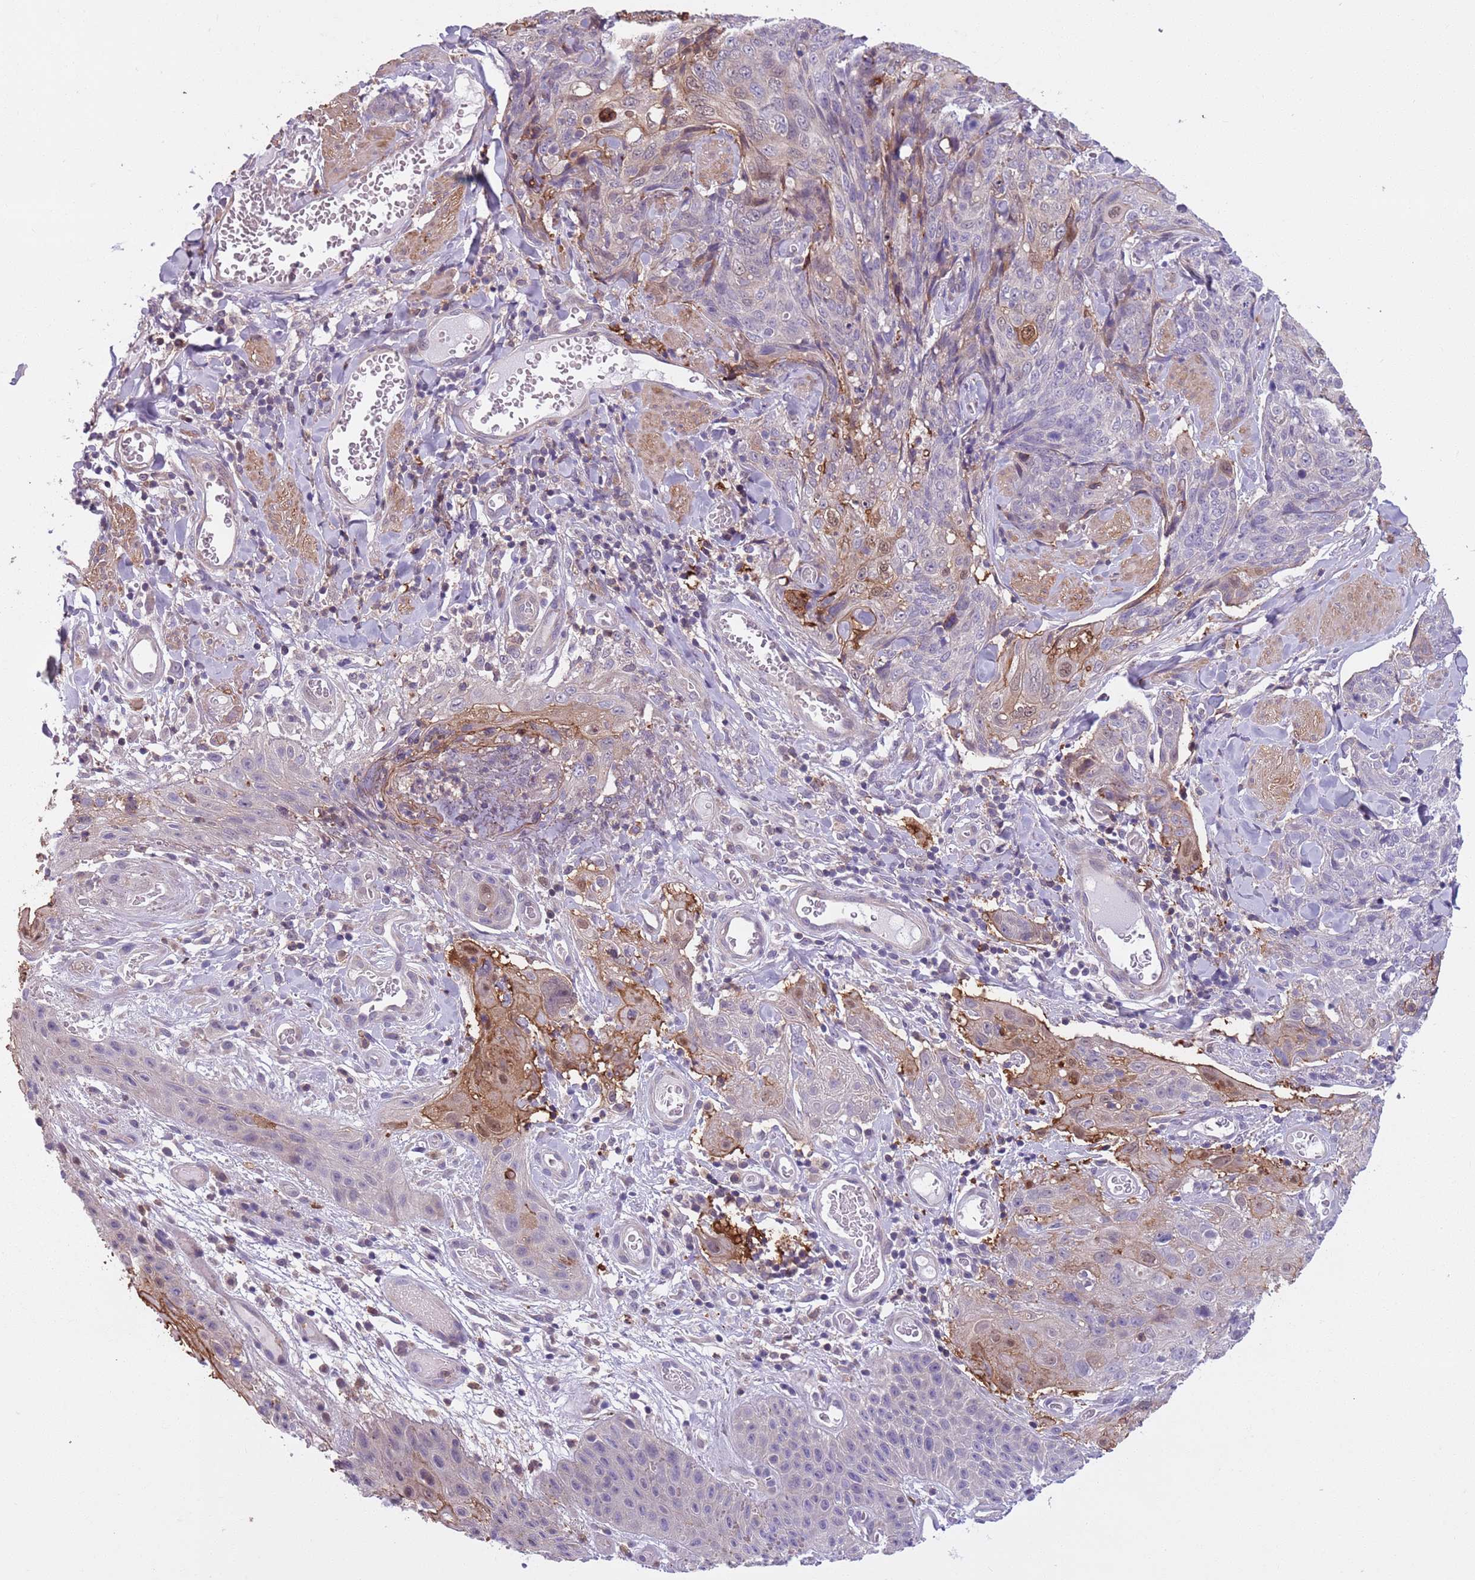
{"staining": {"intensity": "moderate", "quantity": "<25%", "location": "cytoplasmic/membranous"}, "tissue": "skin cancer", "cell_type": "Tumor cells", "image_type": "cancer", "snomed": [{"axis": "morphology", "description": "Squamous cell carcinoma, NOS"}, {"axis": "topography", "description": "Skin"}, {"axis": "topography", "description": "Vulva"}], "caption": "Protein expression analysis of human skin cancer reveals moderate cytoplasmic/membranous positivity in approximately <25% of tumor cells.", "gene": "JAML", "patient": {"sex": "female", "age": 85}}